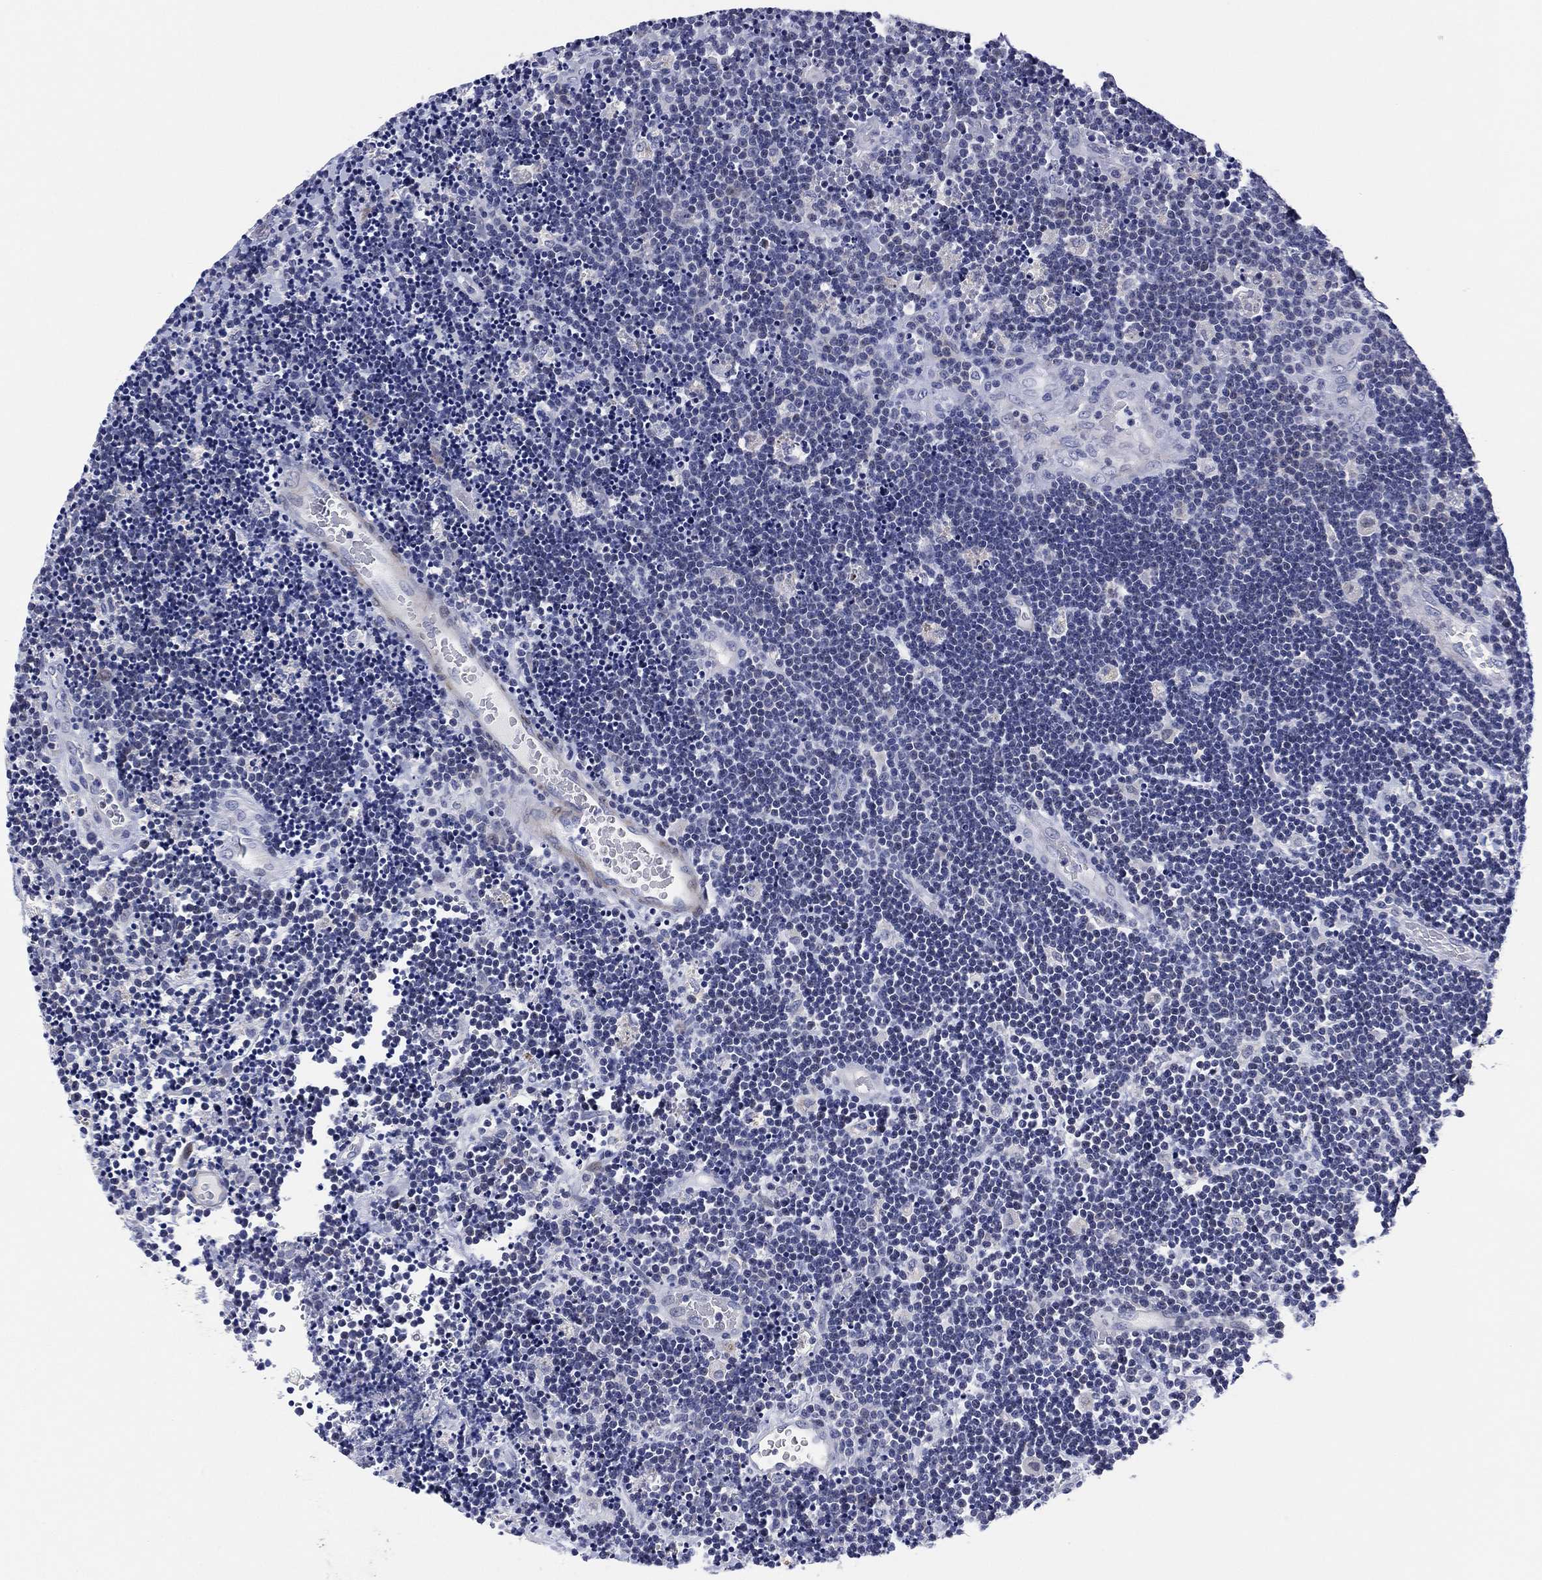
{"staining": {"intensity": "negative", "quantity": "none", "location": "none"}, "tissue": "lymphoma", "cell_type": "Tumor cells", "image_type": "cancer", "snomed": [{"axis": "morphology", "description": "Malignant lymphoma, non-Hodgkin's type, Low grade"}, {"axis": "topography", "description": "Brain"}], "caption": "Immunohistochemistry histopathology image of malignant lymphoma, non-Hodgkin's type (low-grade) stained for a protein (brown), which shows no positivity in tumor cells. The staining is performed using DAB (3,3'-diaminobenzidine) brown chromogen with nuclei counter-stained in using hematoxylin.", "gene": "CLIP3", "patient": {"sex": "female", "age": 66}}